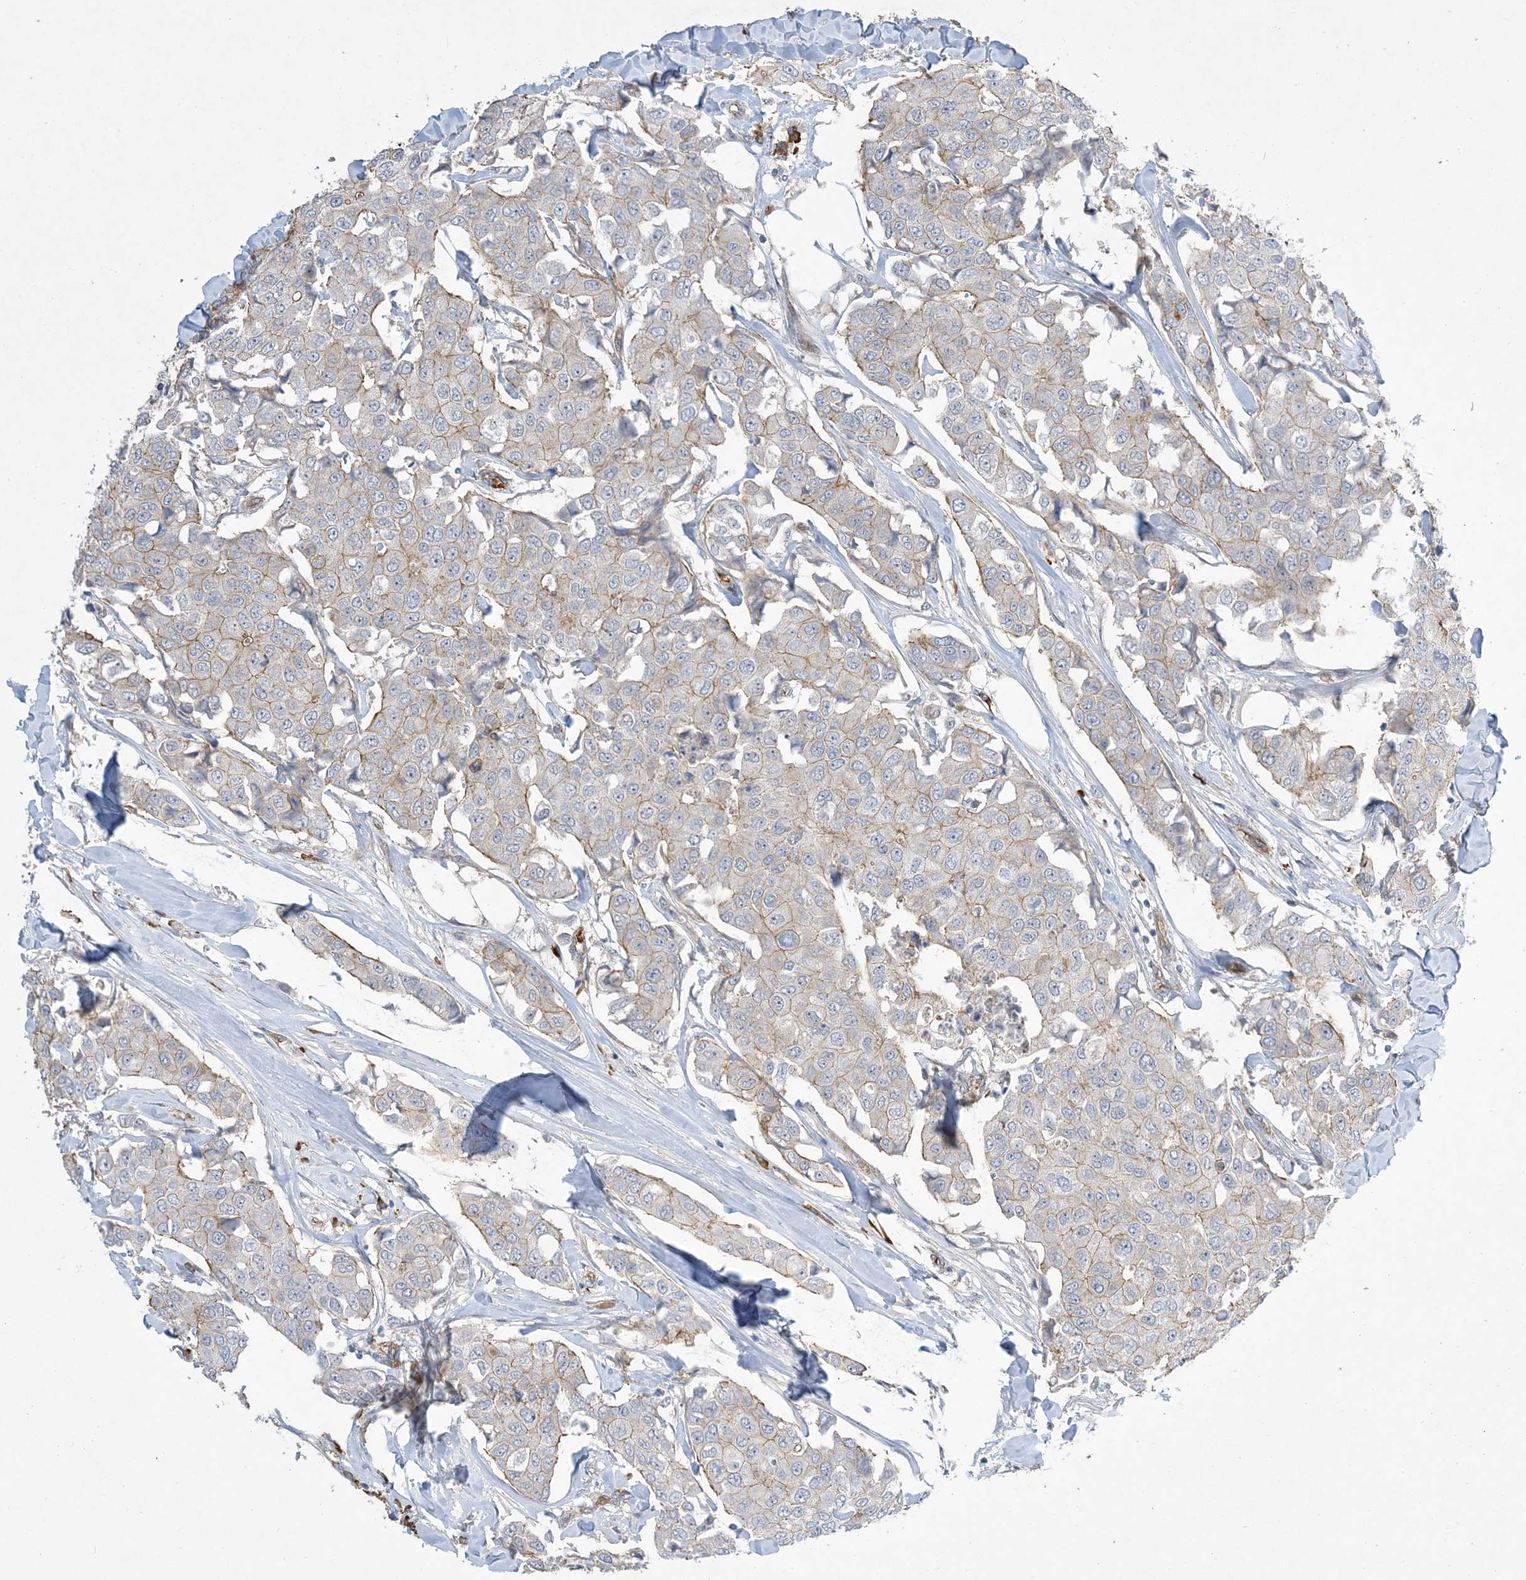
{"staining": {"intensity": "weak", "quantity": "25%-75%", "location": "cytoplasmic/membranous"}, "tissue": "breast cancer", "cell_type": "Tumor cells", "image_type": "cancer", "snomed": [{"axis": "morphology", "description": "Duct carcinoma"}, {"axis": "topography", "description": "Breast"}], "caption": "A brown stain shows weak cytoplasmic/membranous staining of a protein in human breast cancer (infiltrating ductal carcinoma) tumor cells.", "gene": "AOC1", "patient": {"sex": "female", "age": 80}}